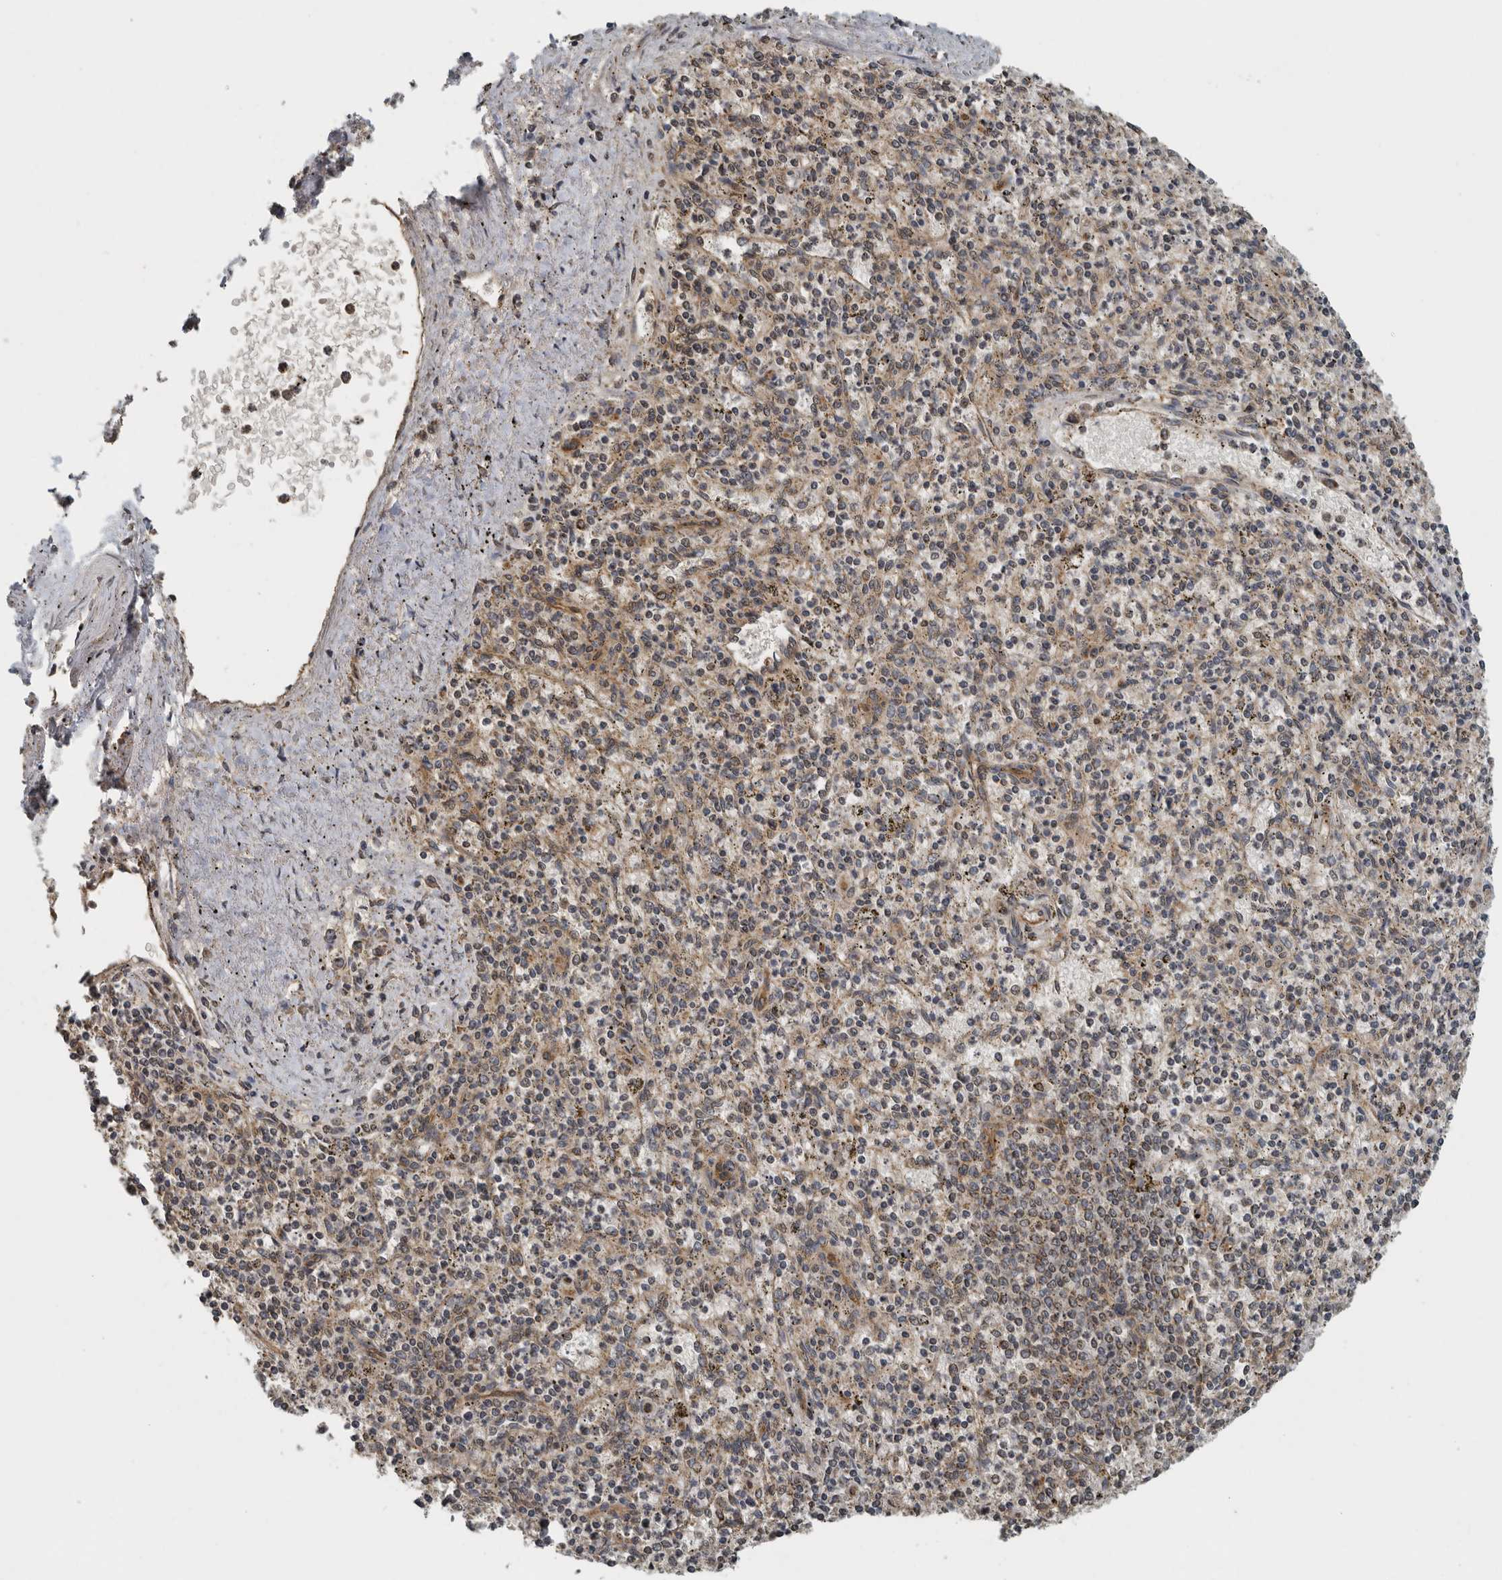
{"staining": {"intensity": "moderate", "quantity": ">75%", "location": "cytoplasmic/membranous,nuclear"}, "tissue": "spleen", "cell_type": "Cells in red pulp", "image_type": "normal", "snomed": [{"axis": "morphology", "description": "Normal tissue, NOS"}, {"axis": "topography", "description": "Spleen"}], "caption": "A brown stain labels moderate cytoplasmic/membranous,nuclear positivity of a protein in cells in red pulp of normal human spleen.", "gene": "AFAP1", "patient": {"sex": "male", "age": 72}}